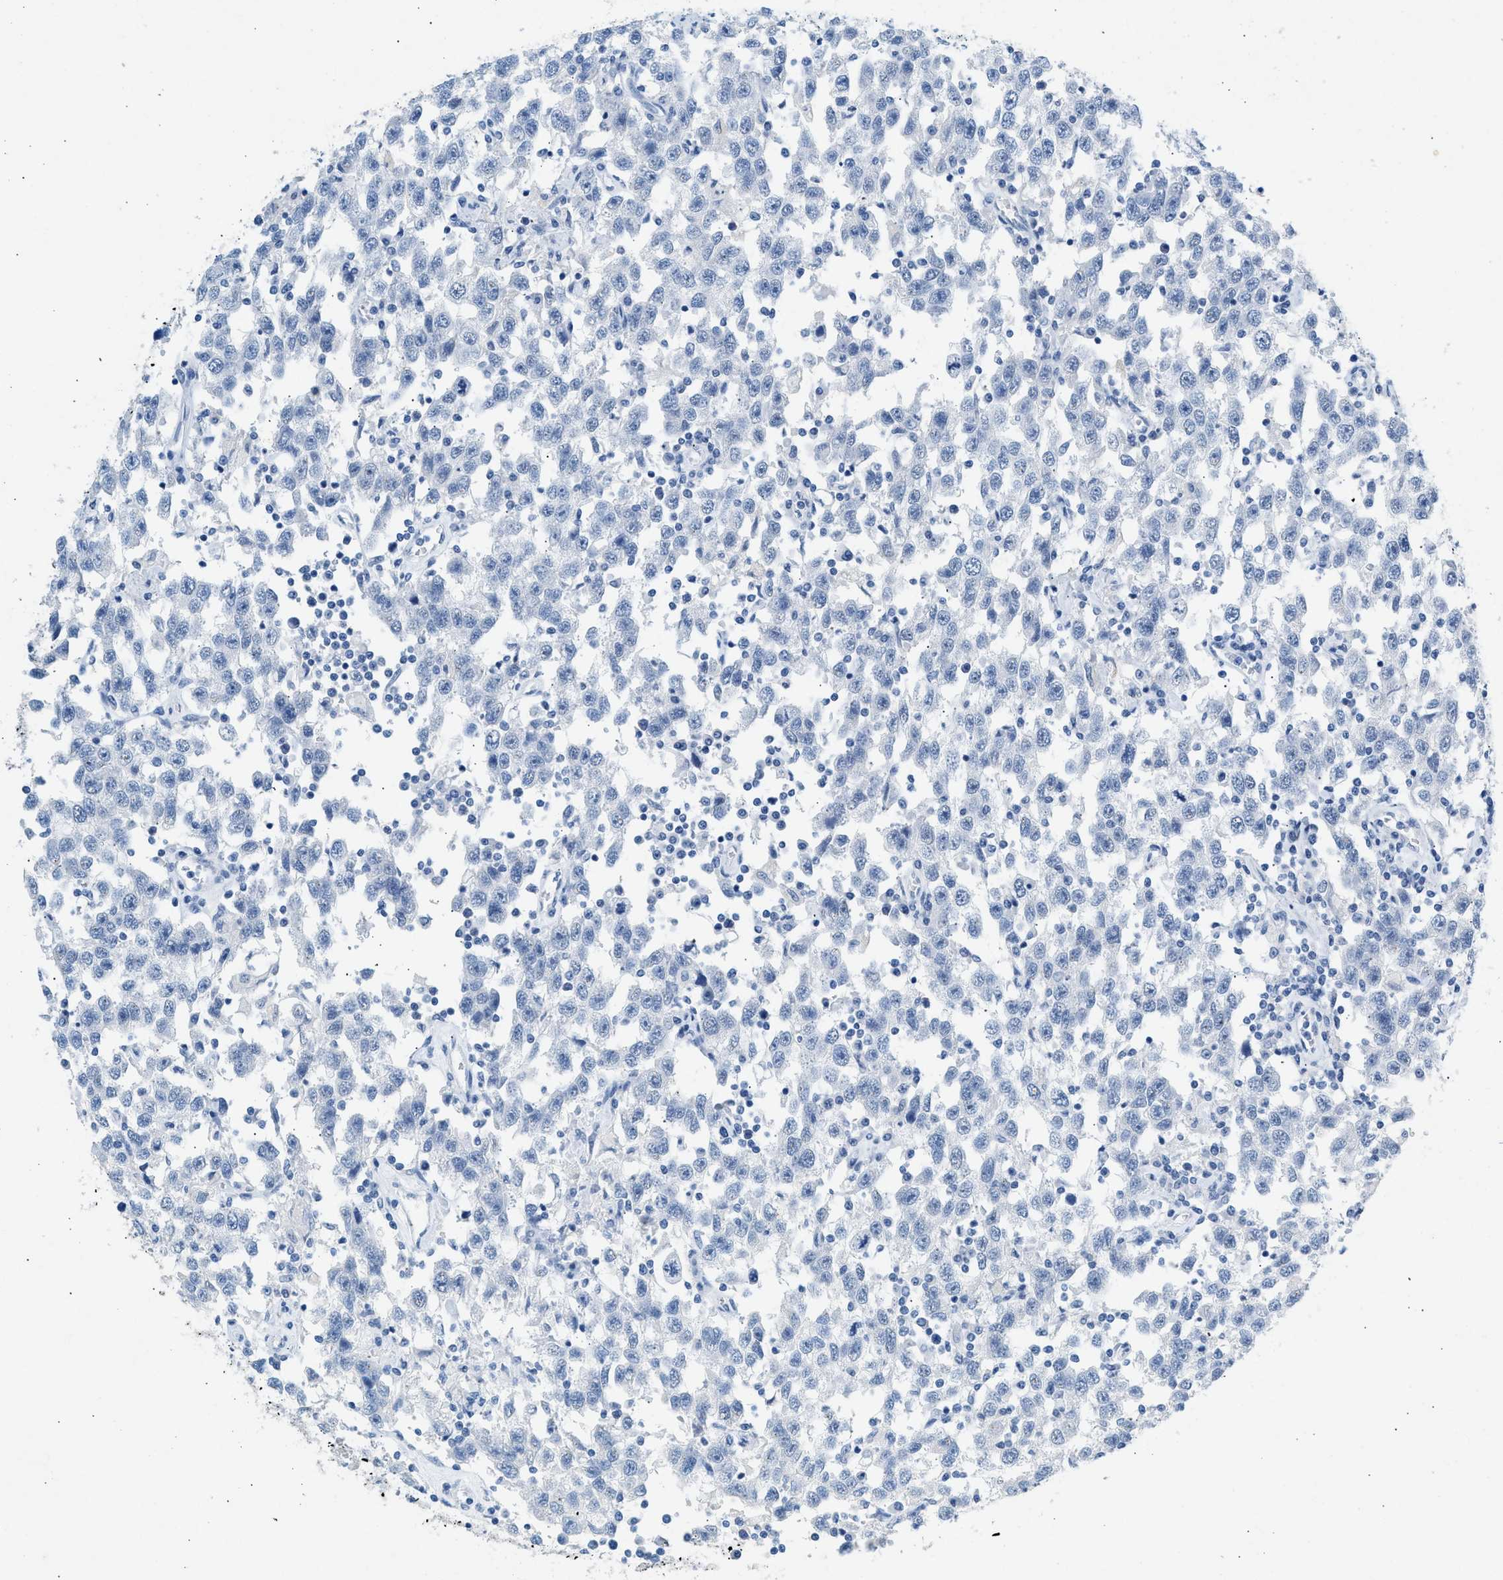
{"staining": {"intensity": "negative", "quantity": "none", "location": "none"}, "tissue": "testis cancer", "cell_type": "Tumor cells", "image_type": "cancer", "snomed": [{"axis": "morphology", "description": "Seminoma, NOS"}, {"axis": "topography", "description": "Testis"}], "caption": "The micrograph demonstrates no staining of tumor cells in testis cancer.", "gene": "HHATL", "patient": {"sex": "male", "age": 41}}